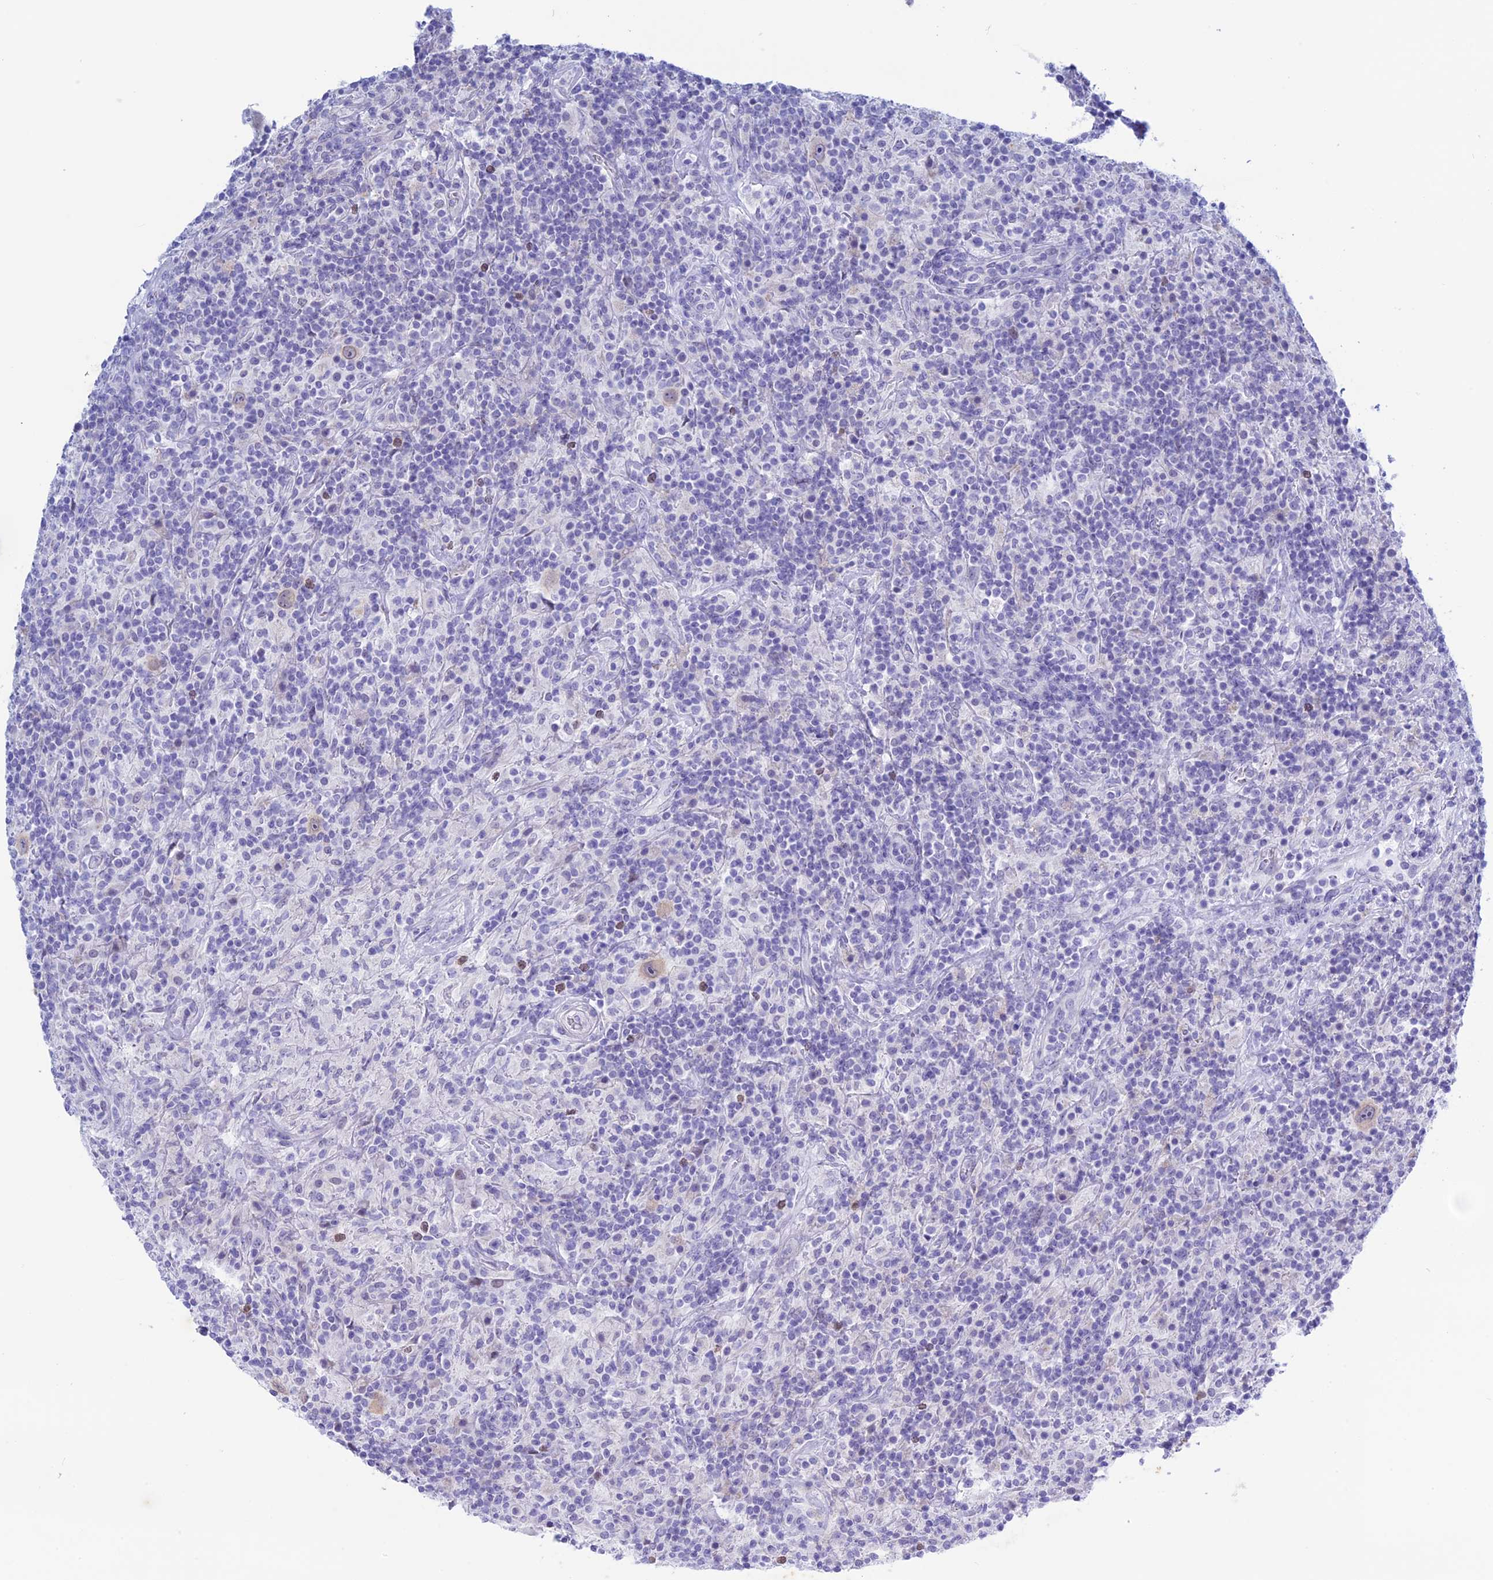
{"staining": {"intensity": "negative", "quantity": "none", "location": "none"}, "tissue": "lymphoma", "cell_type": "Tumor cells", "image_type": "cancer", "snomed": [{"axis": "morphology", "description": "Hodgkin's disease, NOS"}, {"axis": "topography", "description": "Lymph node"}], "caption": "An immunohistochemistry (IHC) histopathology image of Hodgkin's disease is shown. There is no staining in tumor cells of Hodgkin's disease.", "gene": "LHFPL2", "patient": {"sex": "male", "age": 70}}